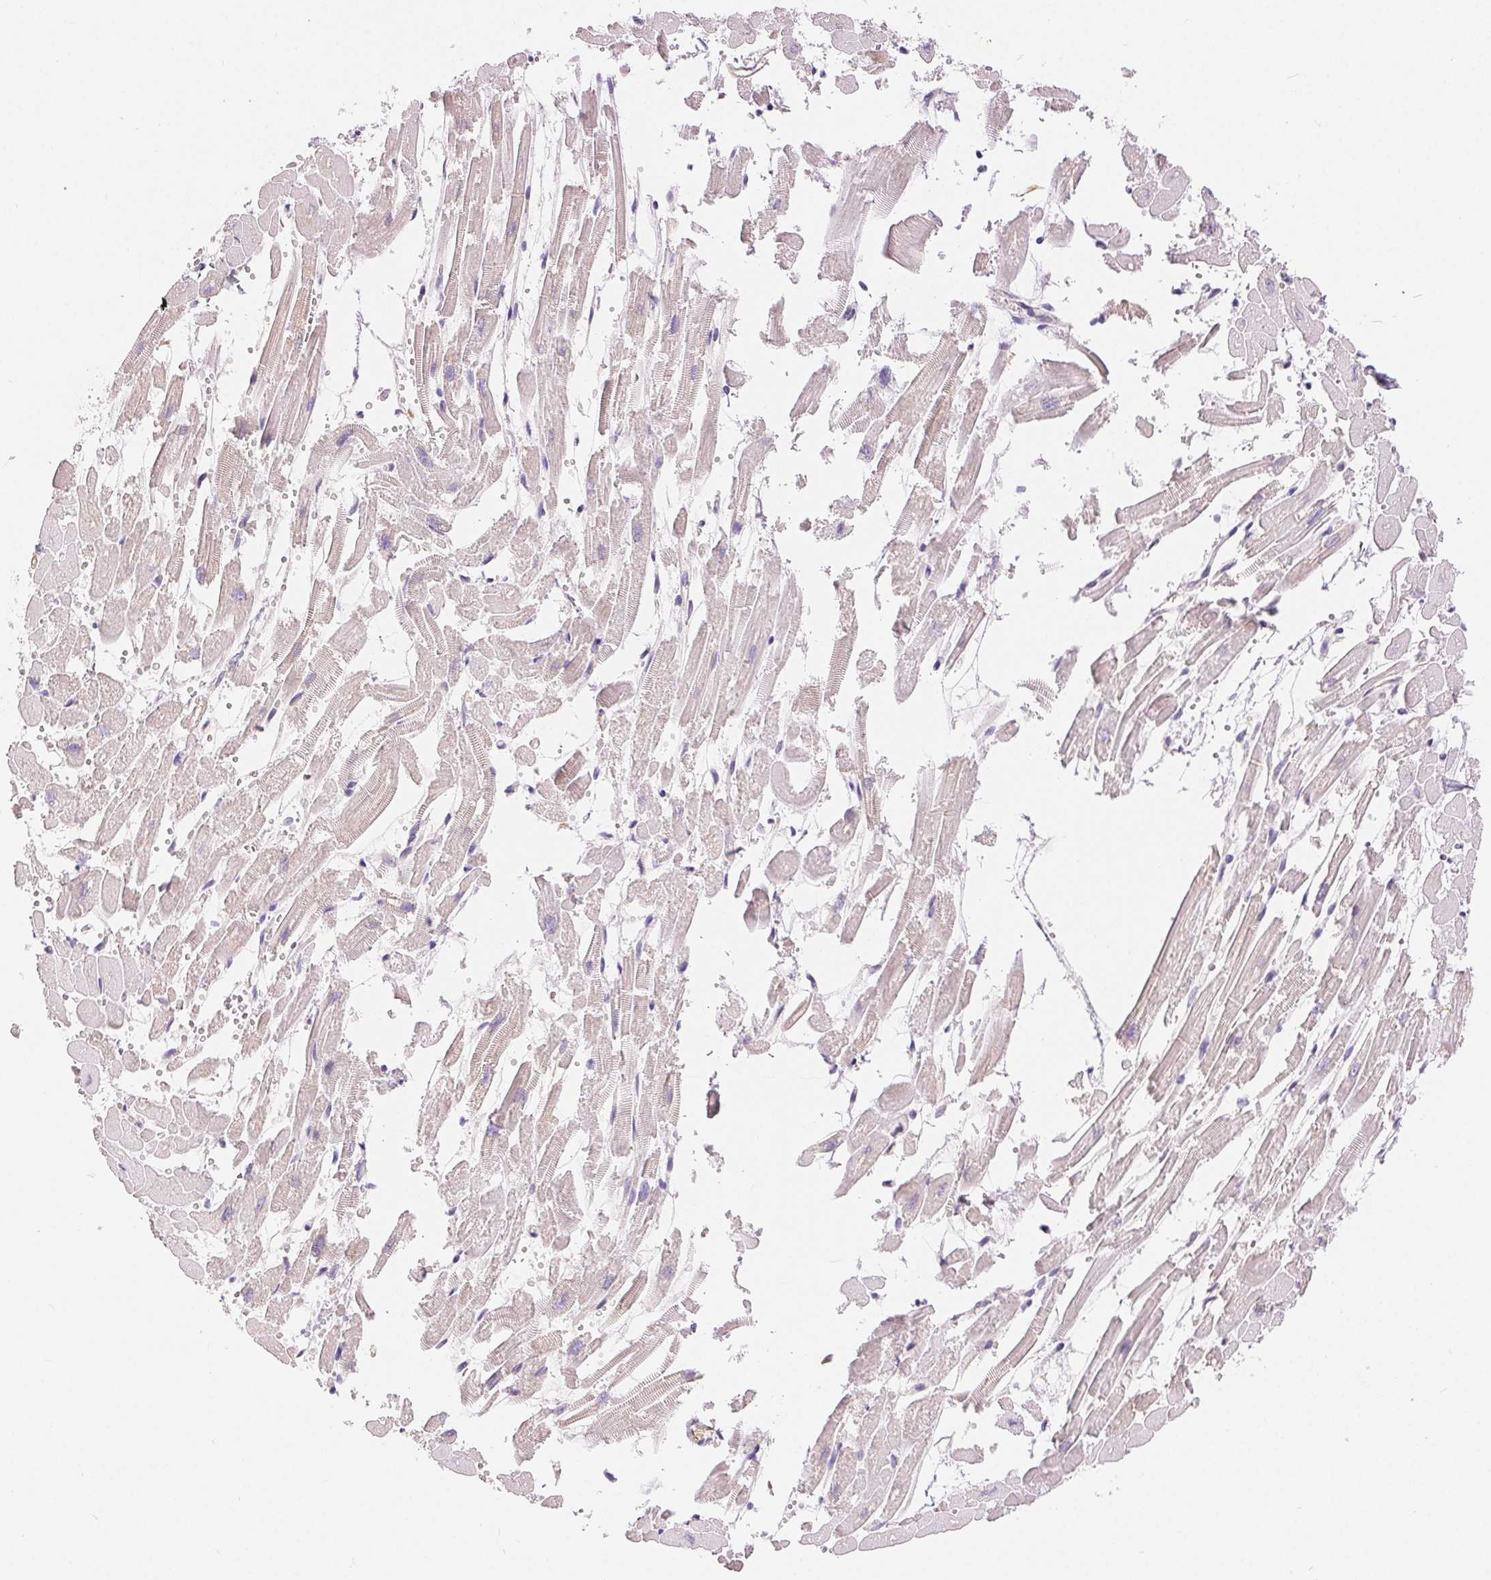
{"staining": {"intensity": "negative", "quantity": "none", "location": "none"}, "tissue": "heart muscle", "cell_type": "Cardiomyocytes", "image_type": "normal", "snomed": [{"axis": "morphology", "description": "Normal tissue, NOS"}, {"axis": "topography", "description": "Heart"}], "caption": "Immunohistochemistry of unremarkable heart muscle reveals no positivity in cardiomyocytes. (Immunohistochemistry, brightfield microscopy, high magnification).", "gene": "GFAP", "patient": {"sex": "female", "age": 52}}